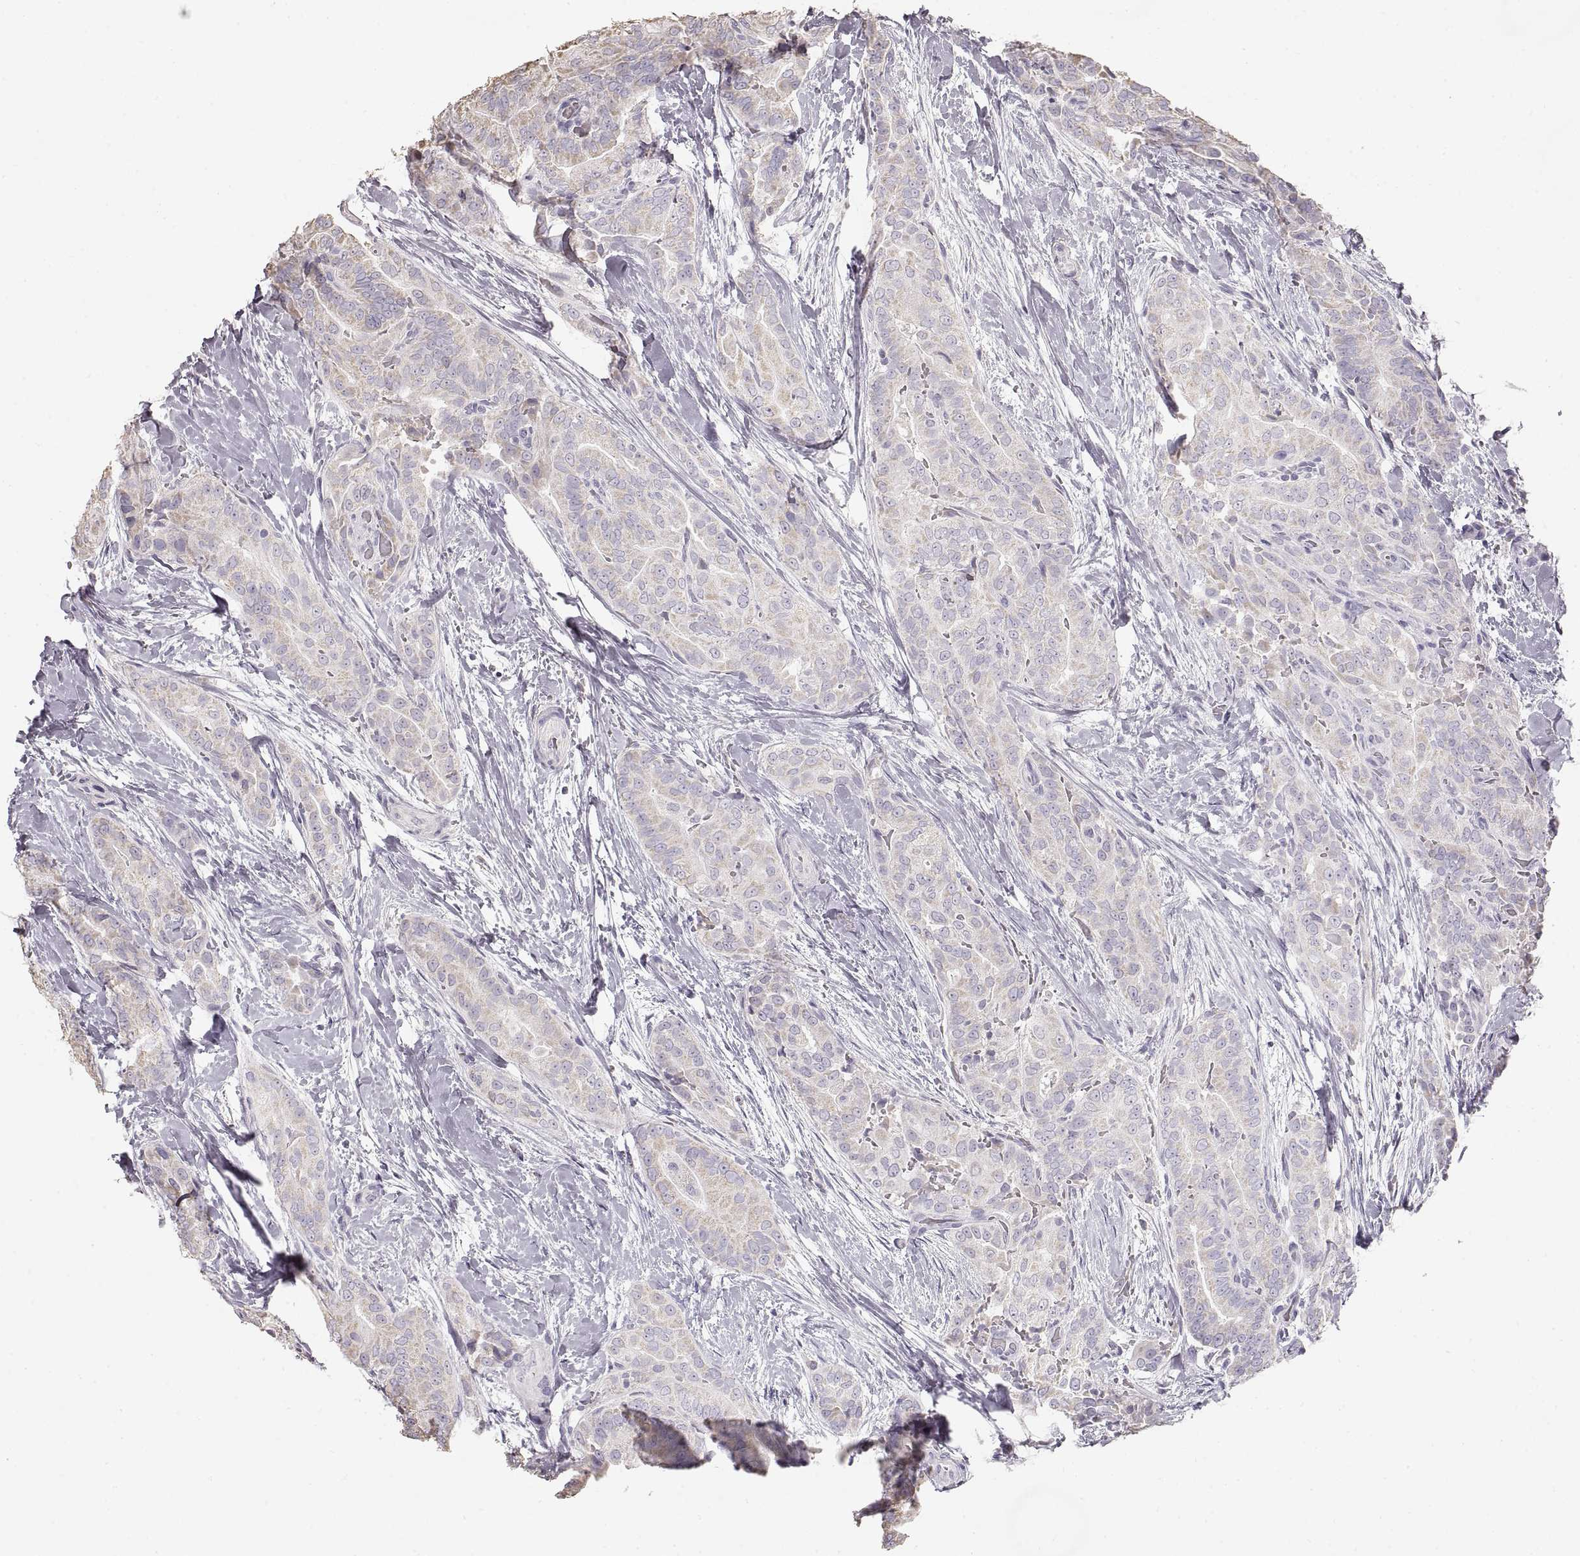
{"staining": {"intensity": "negative", "quantity": "none", "location": "none"}, "tissue": "thyroid cancer", "cell_type": "Tumor cells", "image_type": "cancer", "snomed": [{"axis": "morphology", "description": "Papillary adenocarcinoma, NOS"}, {"axis": "topography", "description": "Thyroid gland"}], "caption": "Image shows no significant protein positivity in tumor cells of papillary adenocarcinoma (thyroid).", "gene": "ZP3", "patient": {"sex": "male", "age": 61}}